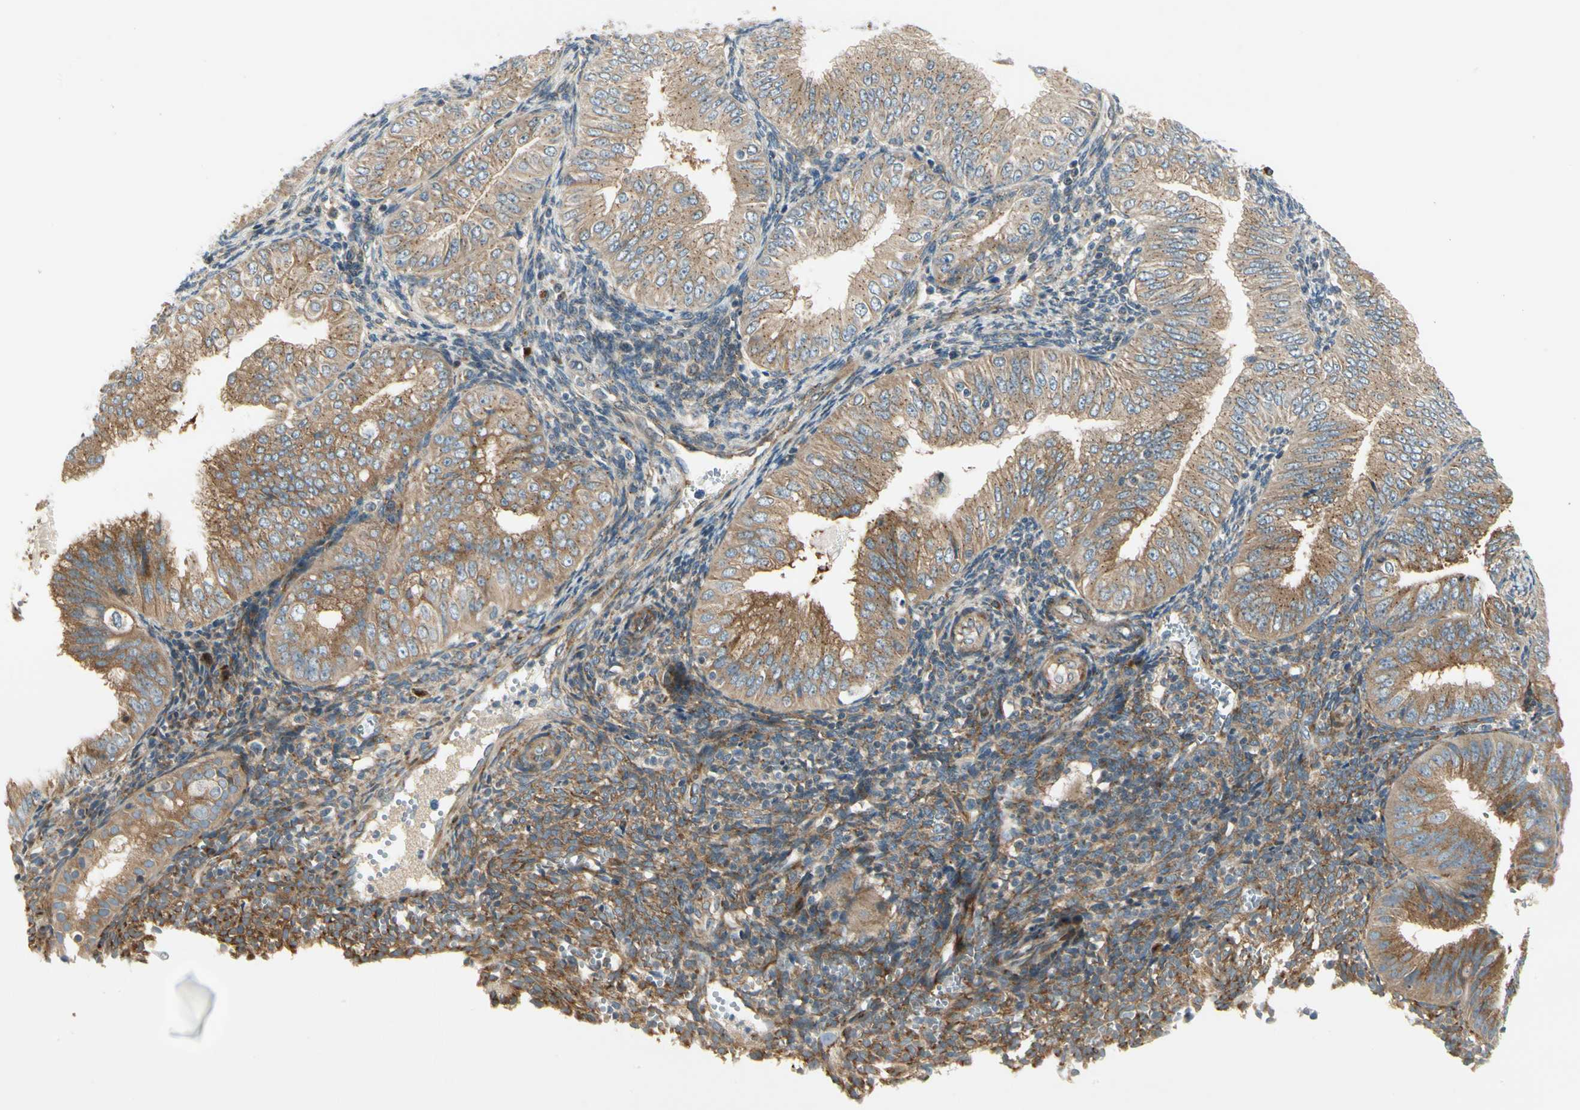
{"staining": {"intensity": "moderate", "quantity": ">75%", "location": "cytoplasmic/membranous"}, "tissue": "endometrial cancer", "cell_type": "Tumor cells", "image_type": "cancer", "snomed": [{"axis": "morphology", "description": "Normal tissue, NOS"}, {"axis": "morphology", "description": "Adenocarcinoma, NOS"}, {"axis": "topography", "description": "Endometrium"}], "caption": "Human adenocarcinoma (endometrial) stained with a brown dye shows moderate cytoplasmic/membranous positive positivity in approximately >75% of tumor cells.", "gene": "MANSC1", "patient": {"sex": "female", "age": 53}}